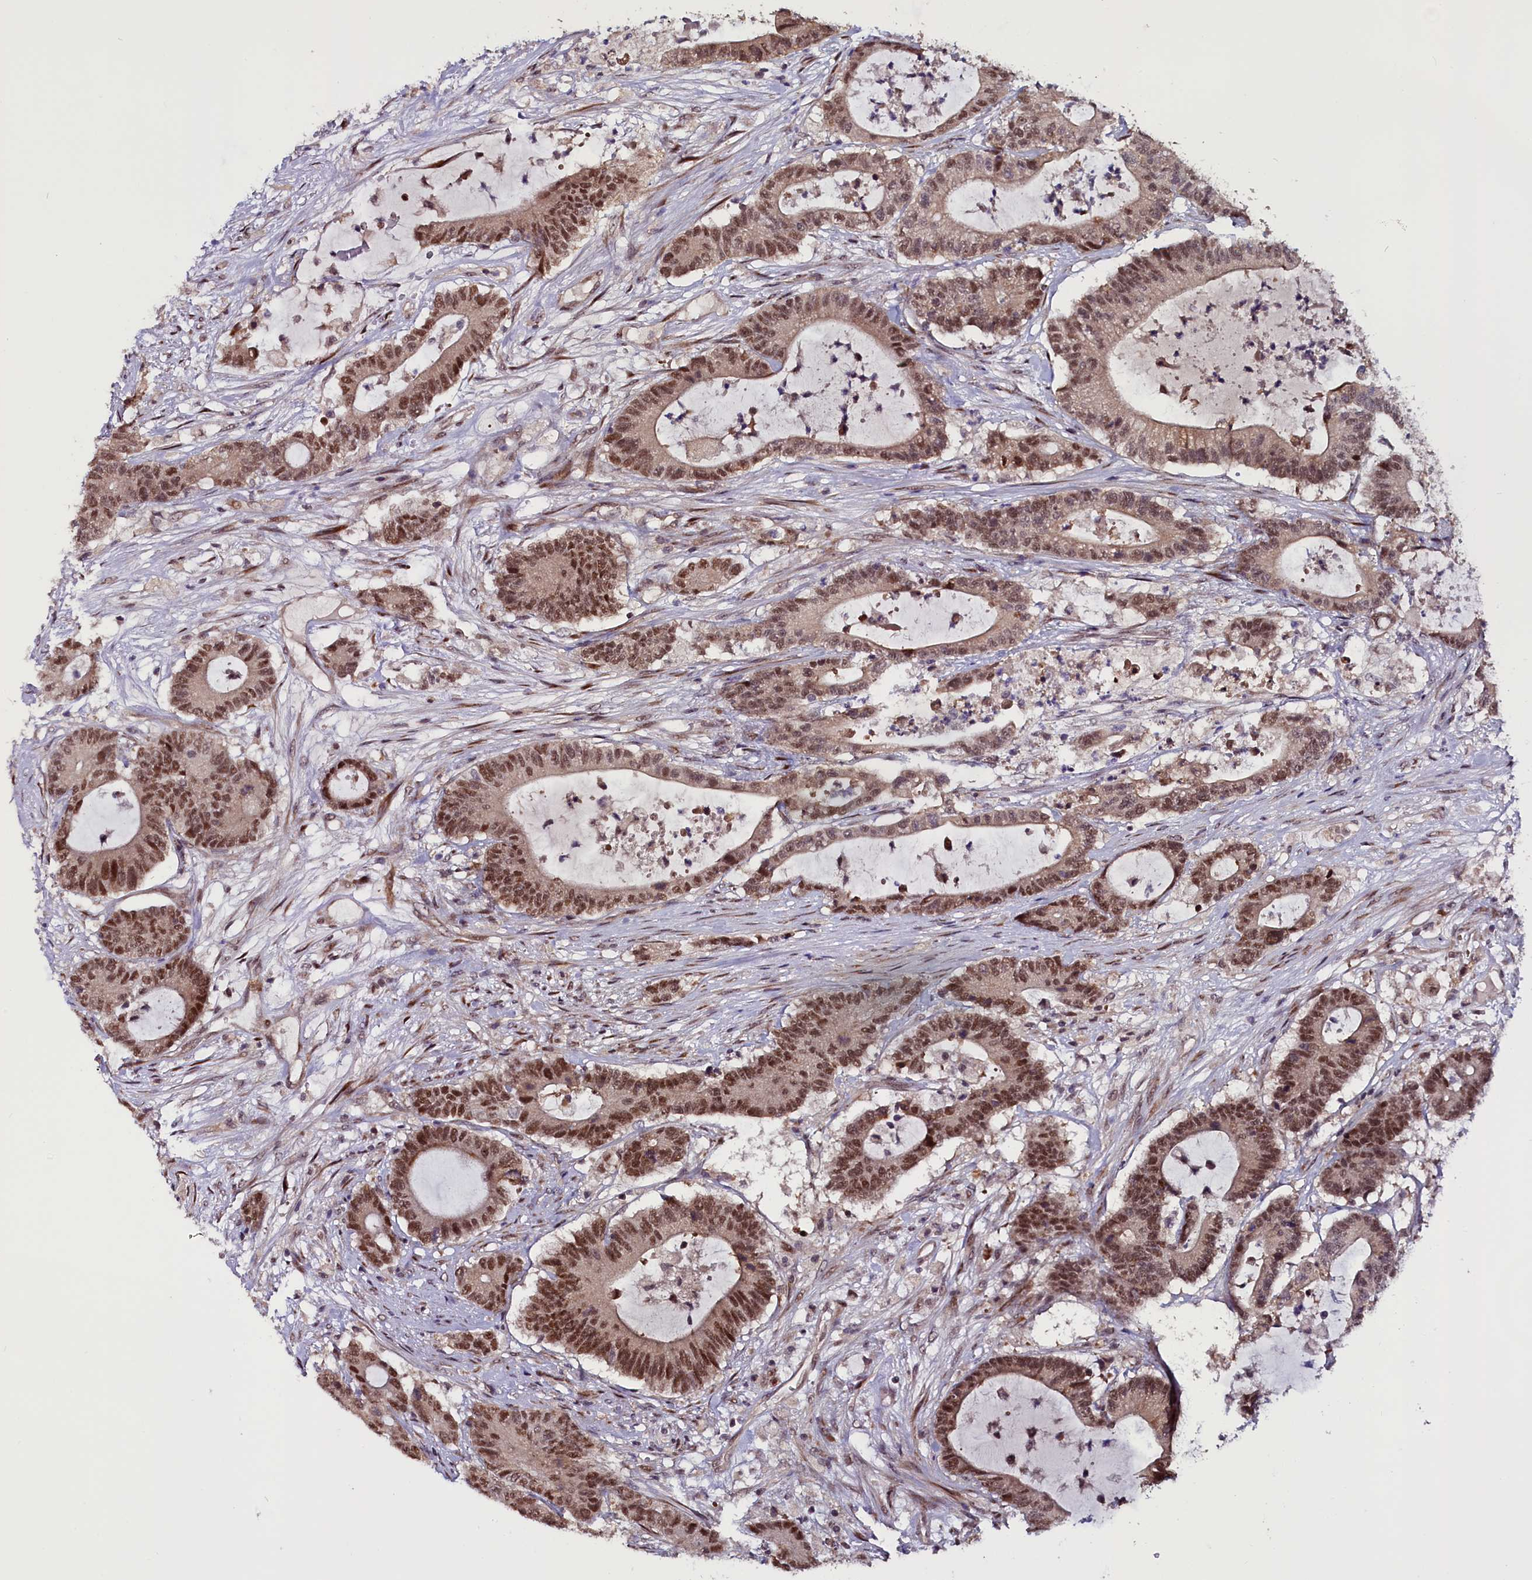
{"staining": {"intensity": "moderate", "quantity": ">75%", "location": "nuclear"}, "tissue": "colorectal cancer", "cell_type": "Tumor cells", "image_type": "cancer", "snomed": [{"axis": "morphology", "description": "Adenocarcinoma, NOS"}, {"axis": "topography", "description": "Colon"}], "caption": "IHC photomicrograph of human colorectal cancer (adenocarcinoma) stained for a protein (brown), which demonstrates medium levels of moderate nuclear positivity in approximately >75% of tumor cells.", "gene": "RPUSD2", "patient": {"sex": "female", "age": 84}}